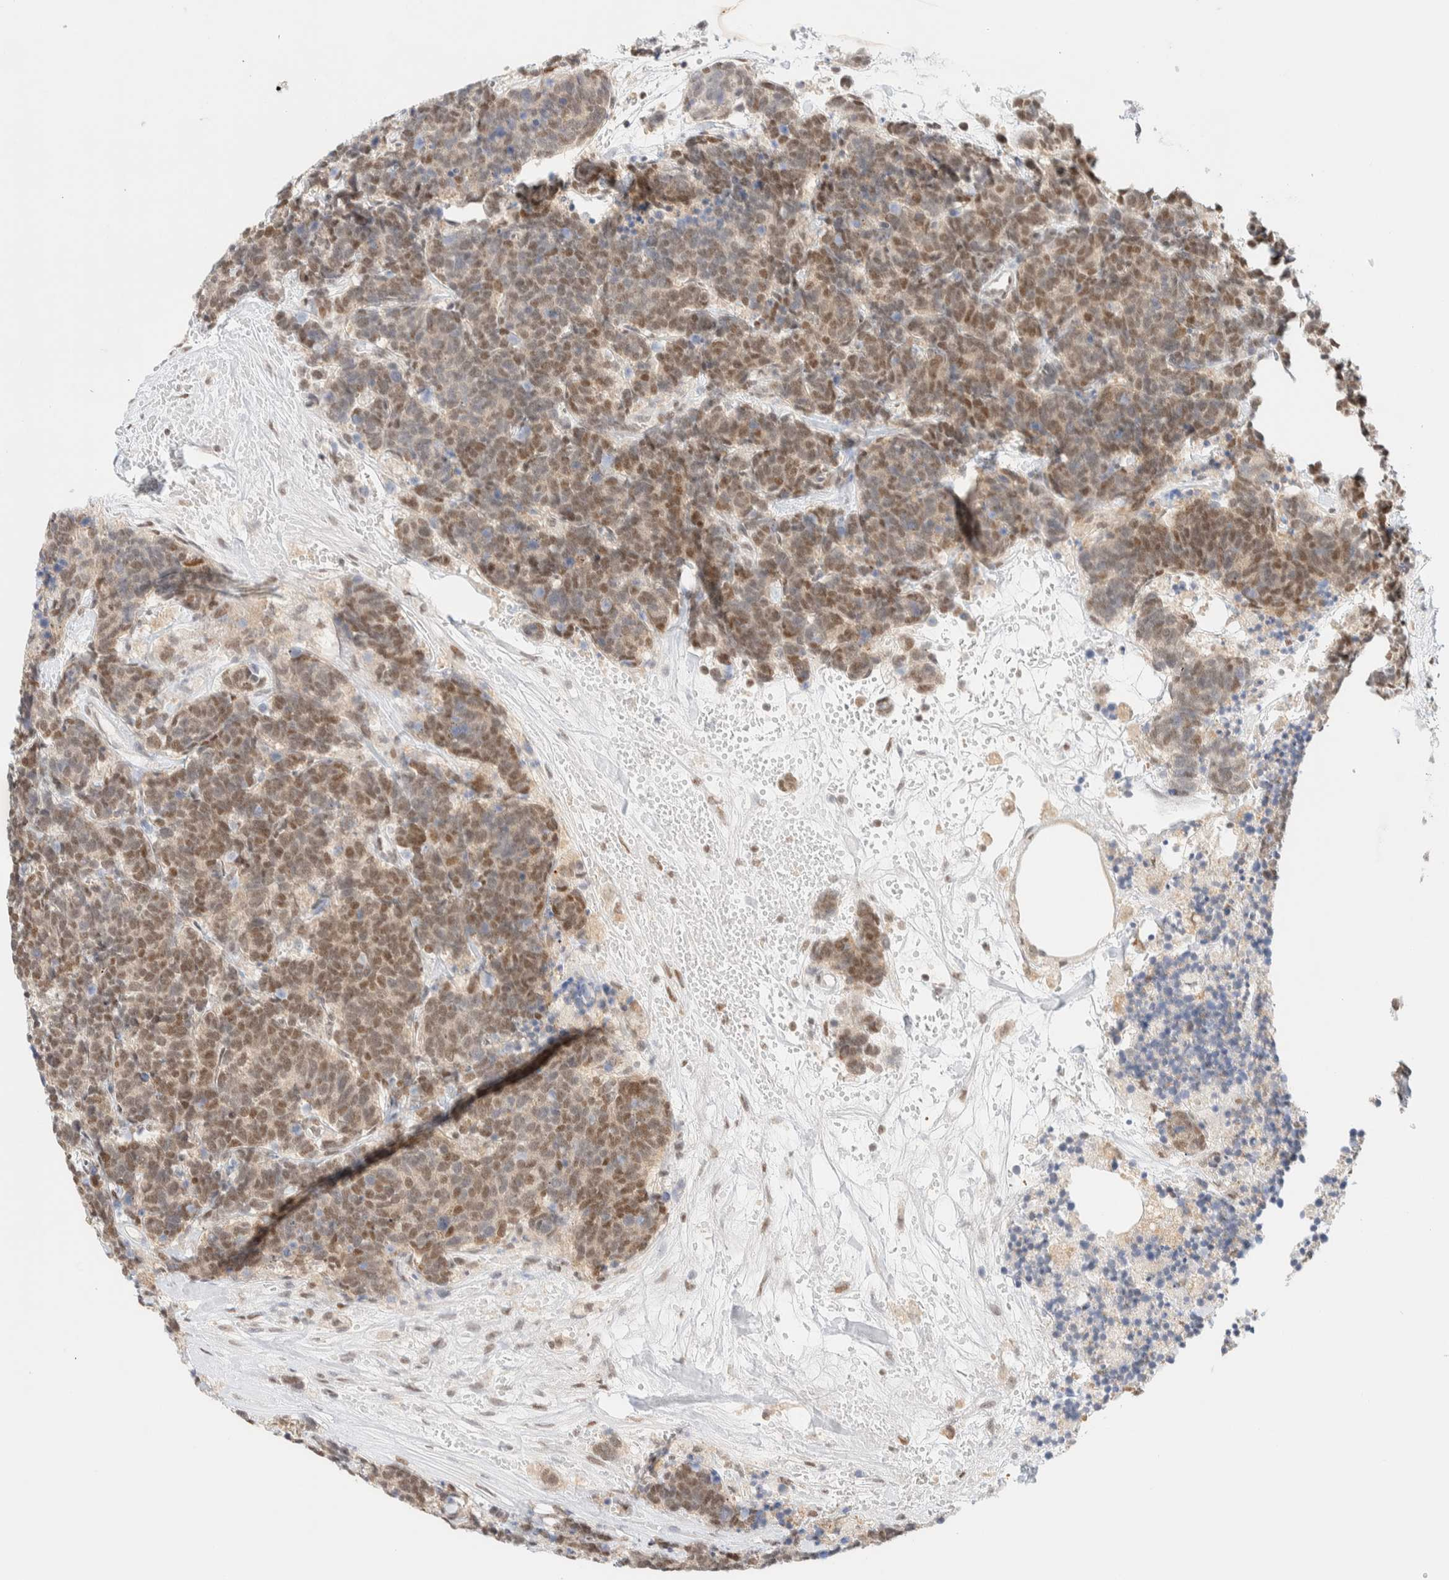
{"staining": {"intensity": "moderate", "quantity": ">75%", "location": "nuclear"}, "tissue": "carcinoid", "cell_type": "Tumor cells", "image_type": "cancer", "snomed": [{"axis": "morphology", "description": "Carcinoma, NOS"}, {"axis": "morphology", "description": "Carcinoid, malignant, NOS"}, {"axis": "topography", "description": "Urinary bladder"}], "caption": "The micrograph exhibits immunohistochemical staining of carcinoma. There is moderate nuclear expression is appreciated in about >75% of tumor cells.", "gene": "PYGO2", "patient": {"sex": "male", "age": 57}}